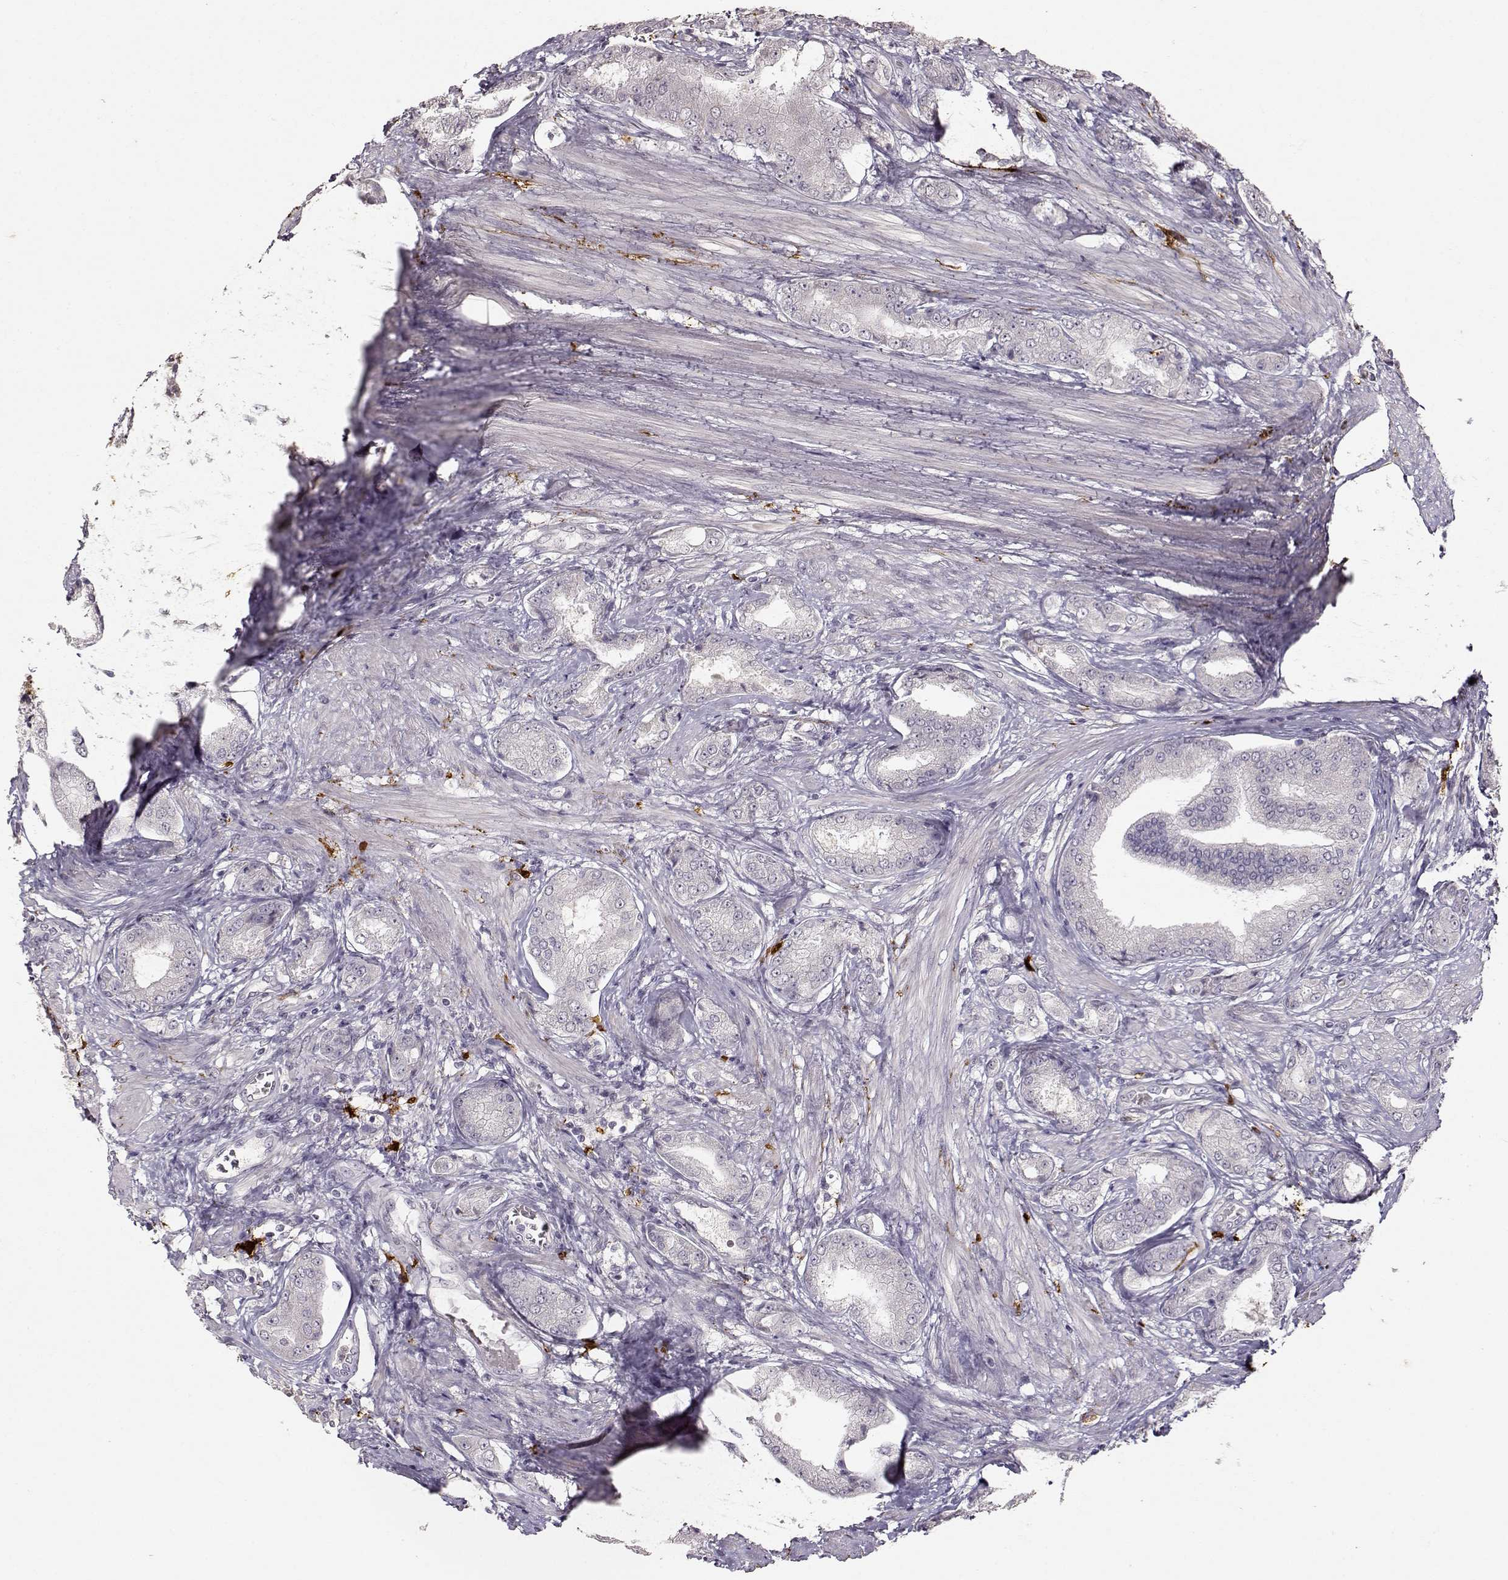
{"staining": {"intensity": "negative", "quantity": "none", "location": "none"}, "tissue": "prostate cancer", "cell_type": "Tumor cells", "image_type": "cancer", "snomed": [{"axis": "morphology", "description": "Adenocarcinoma, NOS"}, {"axis": "topography", "description": "Prostate"}], "caption": "The image exhibits no significant positivity in tumor cells of prostate adenocarcinoma.", "gene": "S100B", "patient": {"sex": "male", "age": 63}}